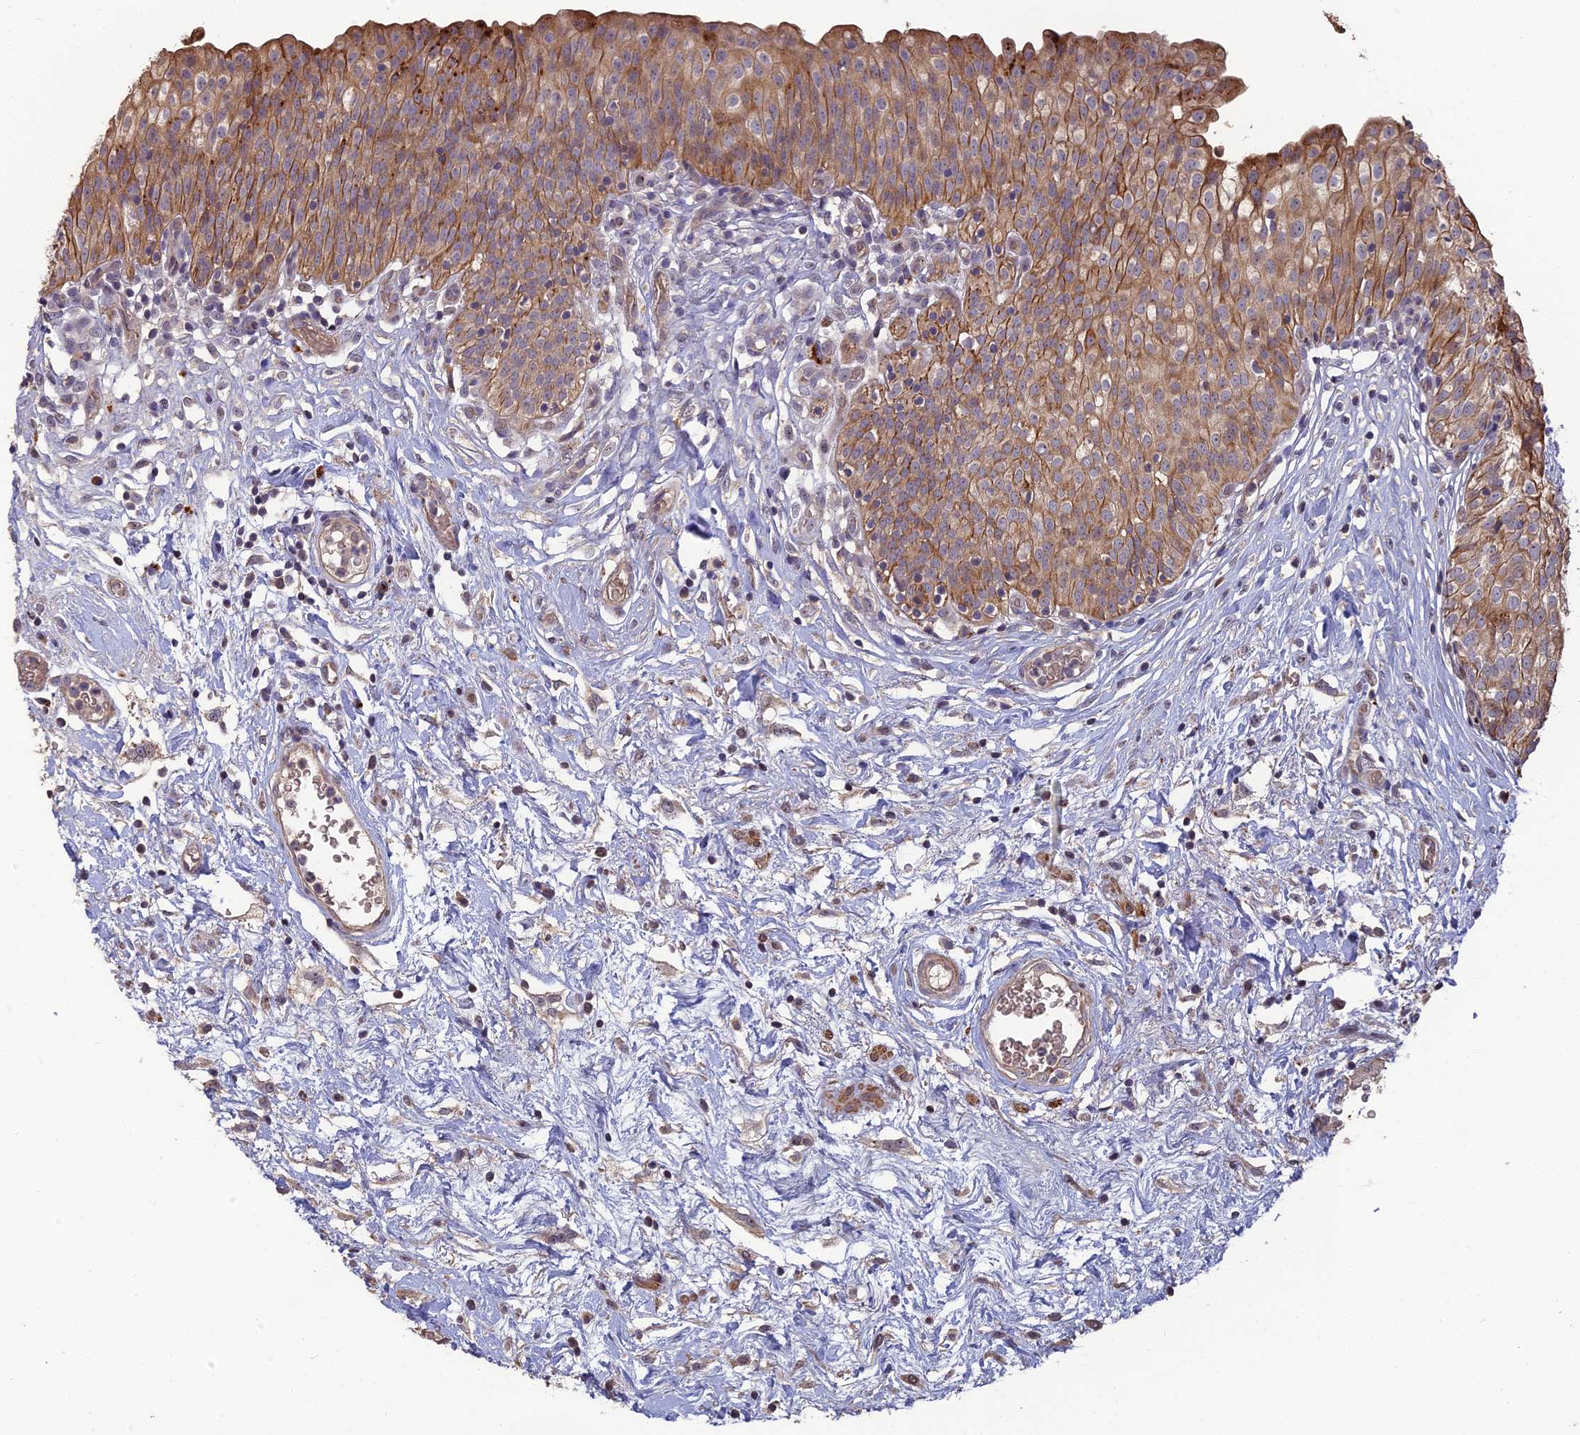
{"staining": {"intensity": "moderate", "quantity": ">75%", "location": "cytoplasmic/membranous"}, "tissue": "urinary bladder", "cell_type": "Urothelial cells", "image_type": "normal", "snomed": [{"axis": "morphology", "description": "Normal tissue, NOS"}, {"axis": "topography", "description": "Urinary bladder"}], "caption": "This micrograph displays immunohistochemistry staining of unremarkable human urinary bladder, with medium moderate cytoplasmic/membranous positivity in approximately >75% of urothelial cells.", "gene": "ERMAP", "patient": {"sex": "male", "age": 55}}